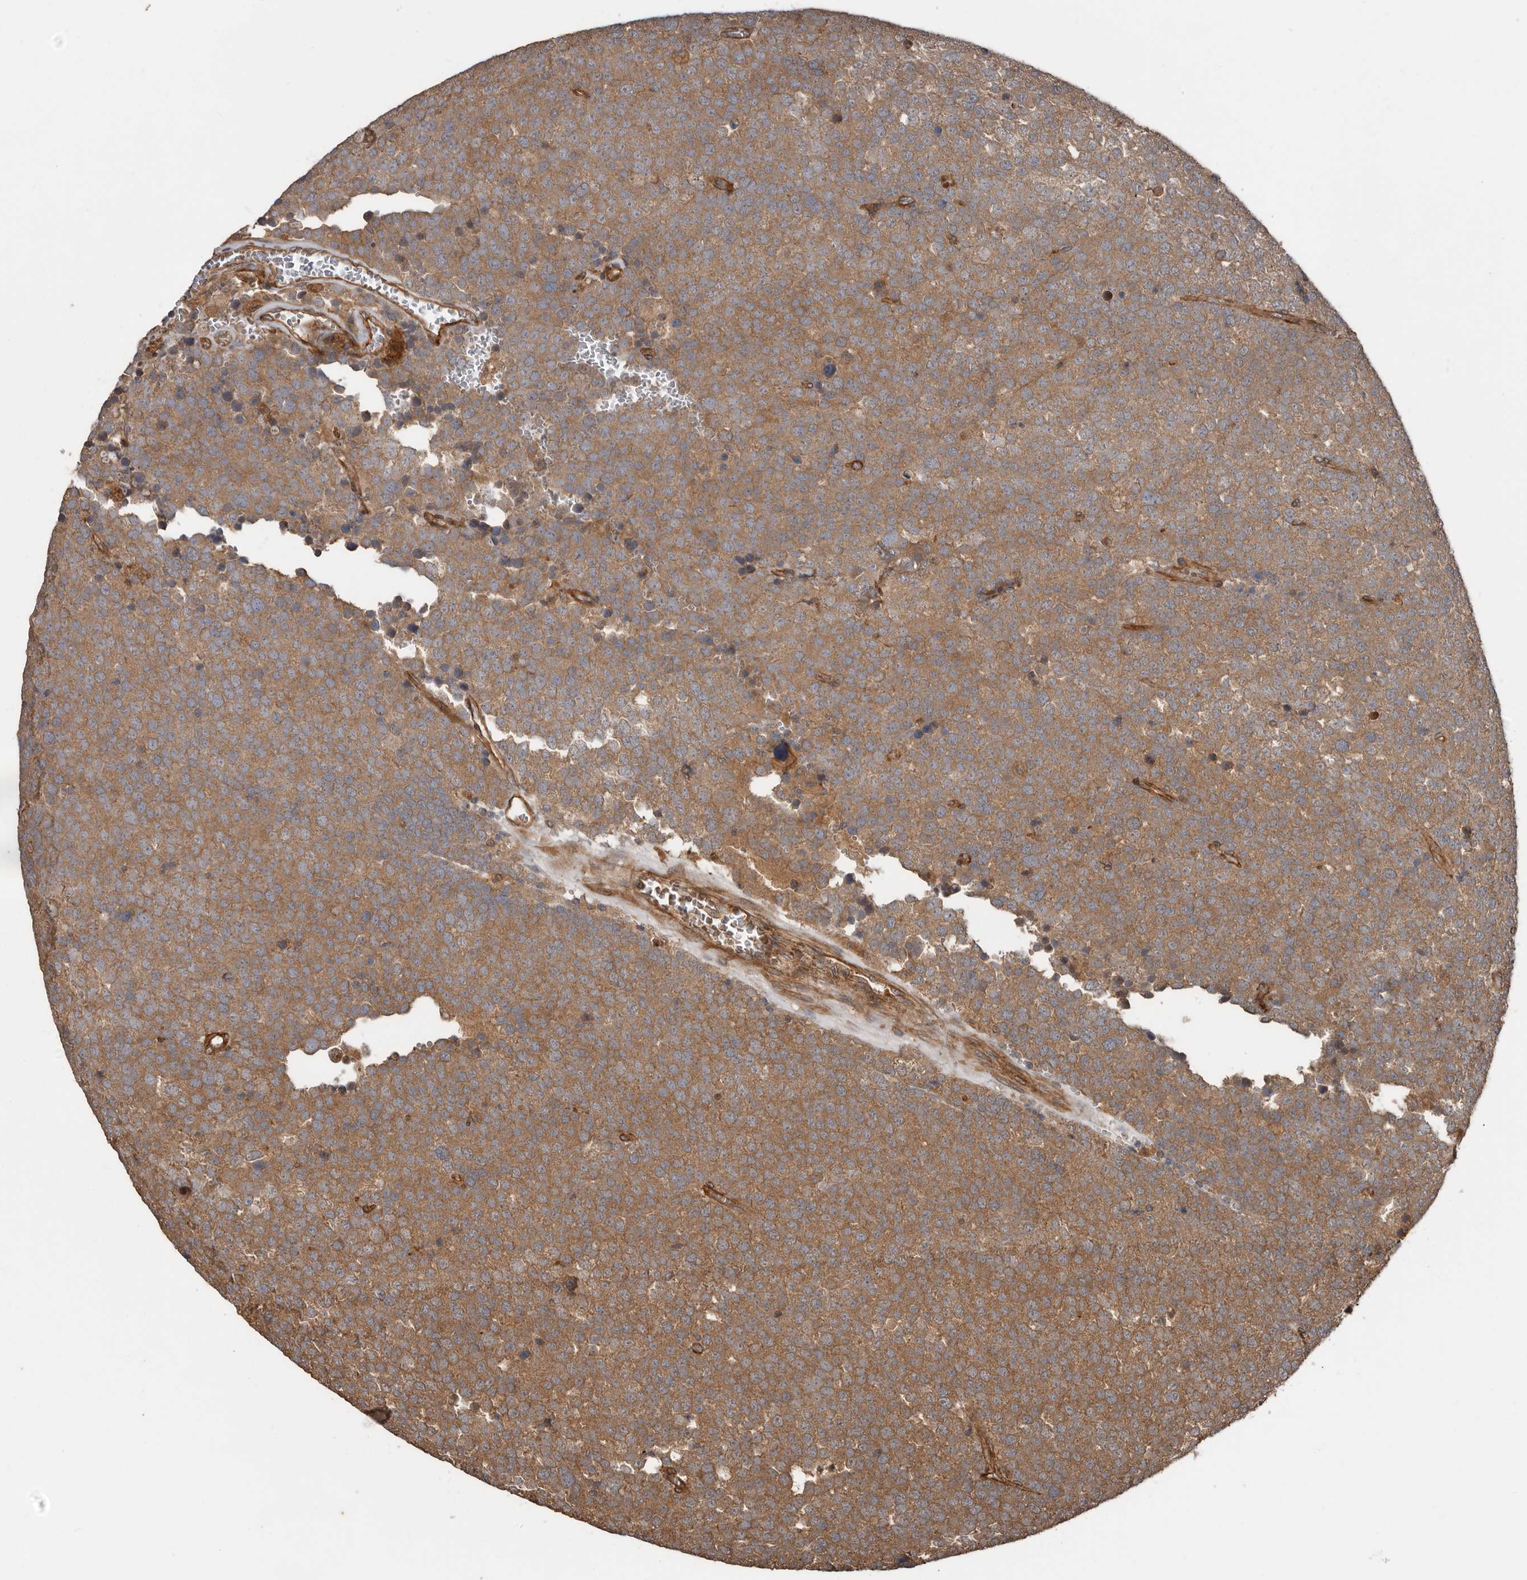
{"staining": {"intensity": "moderate", "quantity": ">75%", "location": "cytoplasmic/membranous"}, "tissue": "testis cancer", "cell_type": "Tumor cells", "image_type": "cancer", "snomed": [{"axis": "morphology", "description": "Seminoma, NOS"}, {"axis": "topography", "description": "Testis"}], "caption": "Testis seminoma stained with immunohistochemistry (IHC) shows moderate cytoplasmic/membranous positivity in approximately >75% of tumor cells.", "gene": "EXOC3L1", "patient": {"sex": "male", "age": 71}}